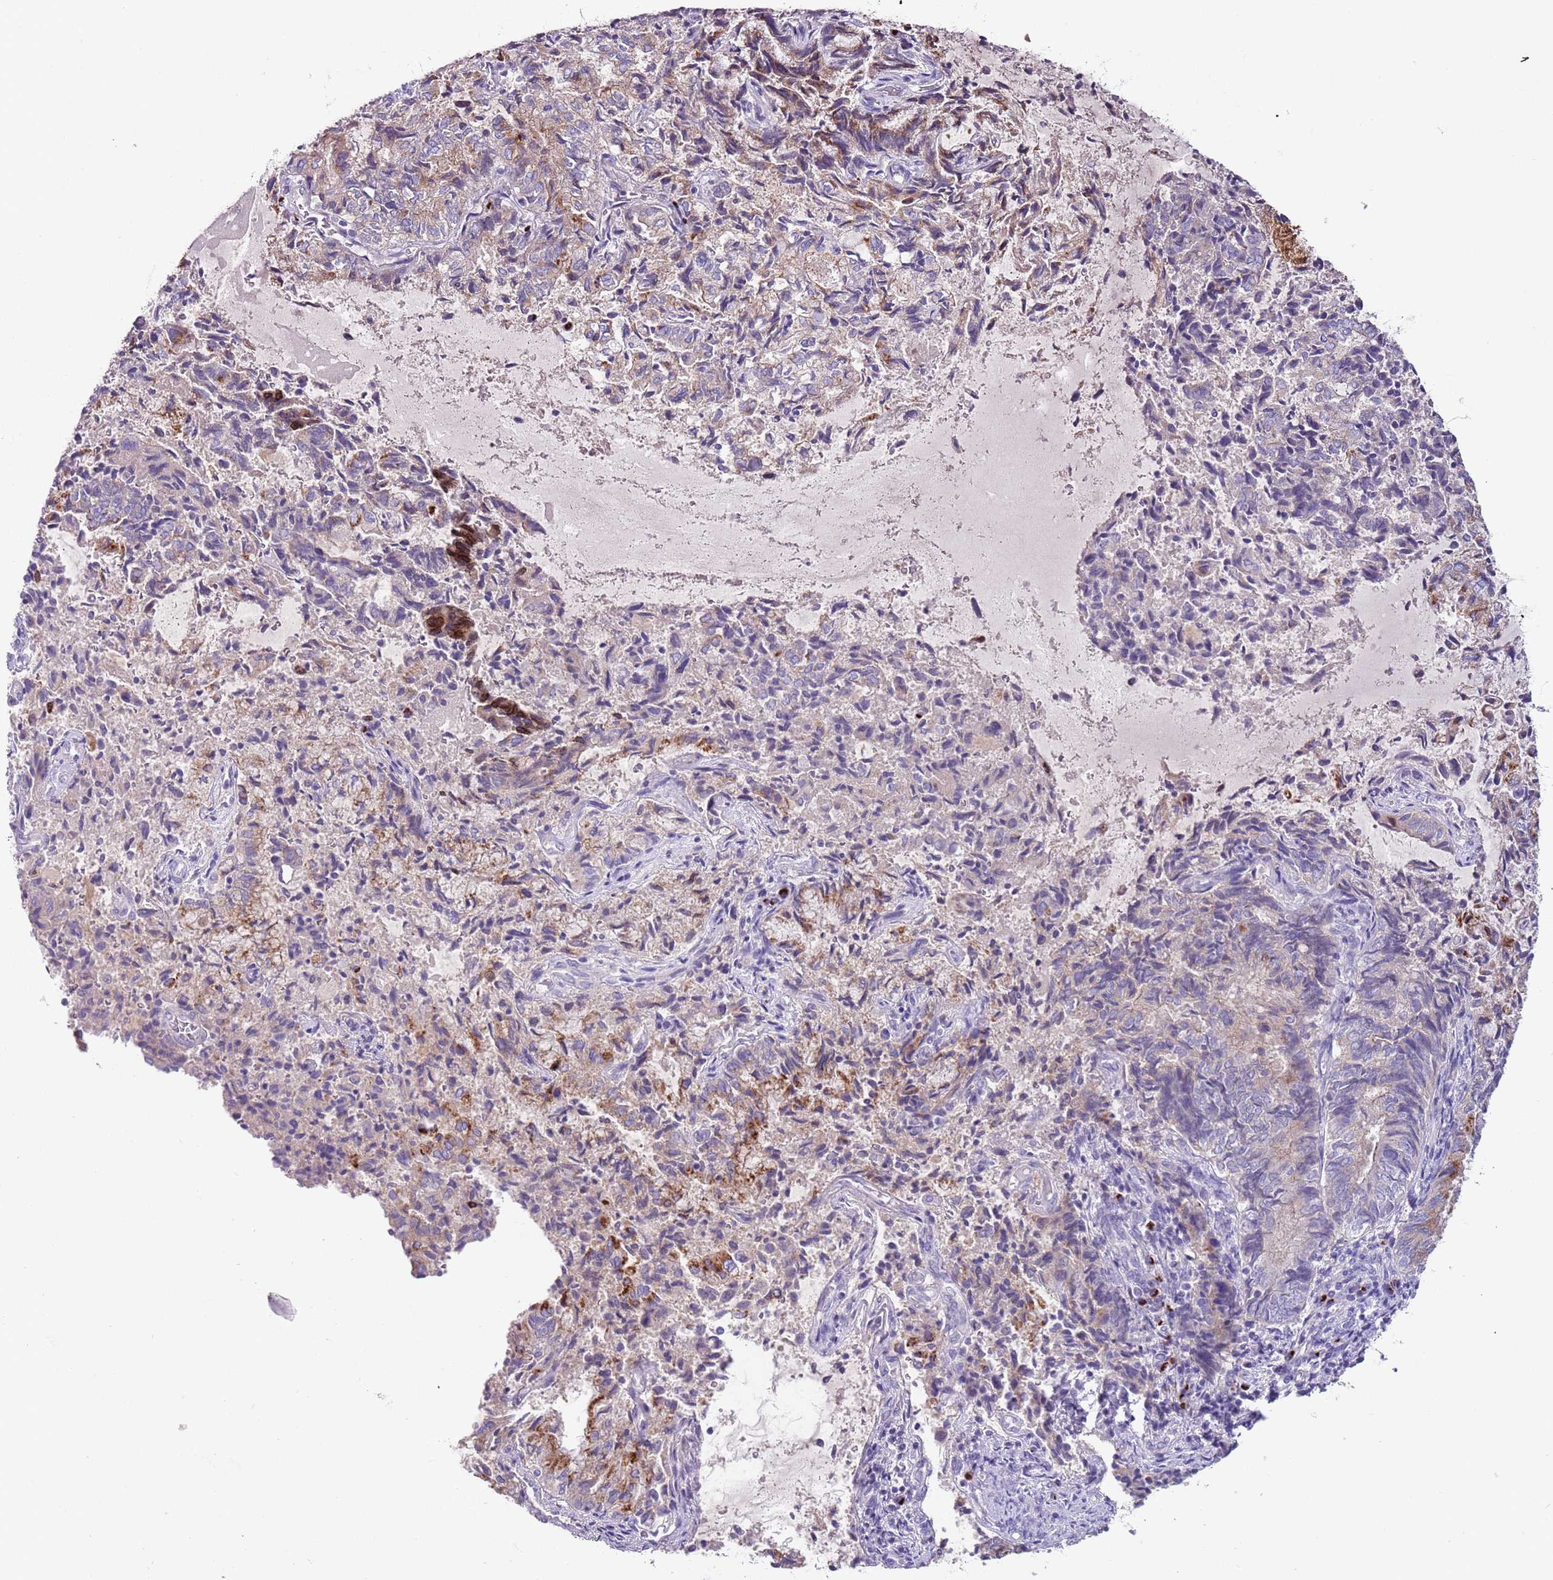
{"staining": {"intensity": "moderate", "quantity": "<25%", "location": "cytoplasmic/membranous"}, "tissue": "endometrial cancer", "cell_type": "Tumor cells", "image_type": "cancer", "snomed": [{"axis": "morphology", "description": "Adenocarcinoma, NOS"}, {"axis": "topography", "description": "Endometrium"}], "caption": "Moderate cytoplasmic/membranous staining is identified in about <25% of tumor cells in endometrial adenocarcinoma.", "gene": "C2CD3", "patient": {"sex": "female", "age": 80}}